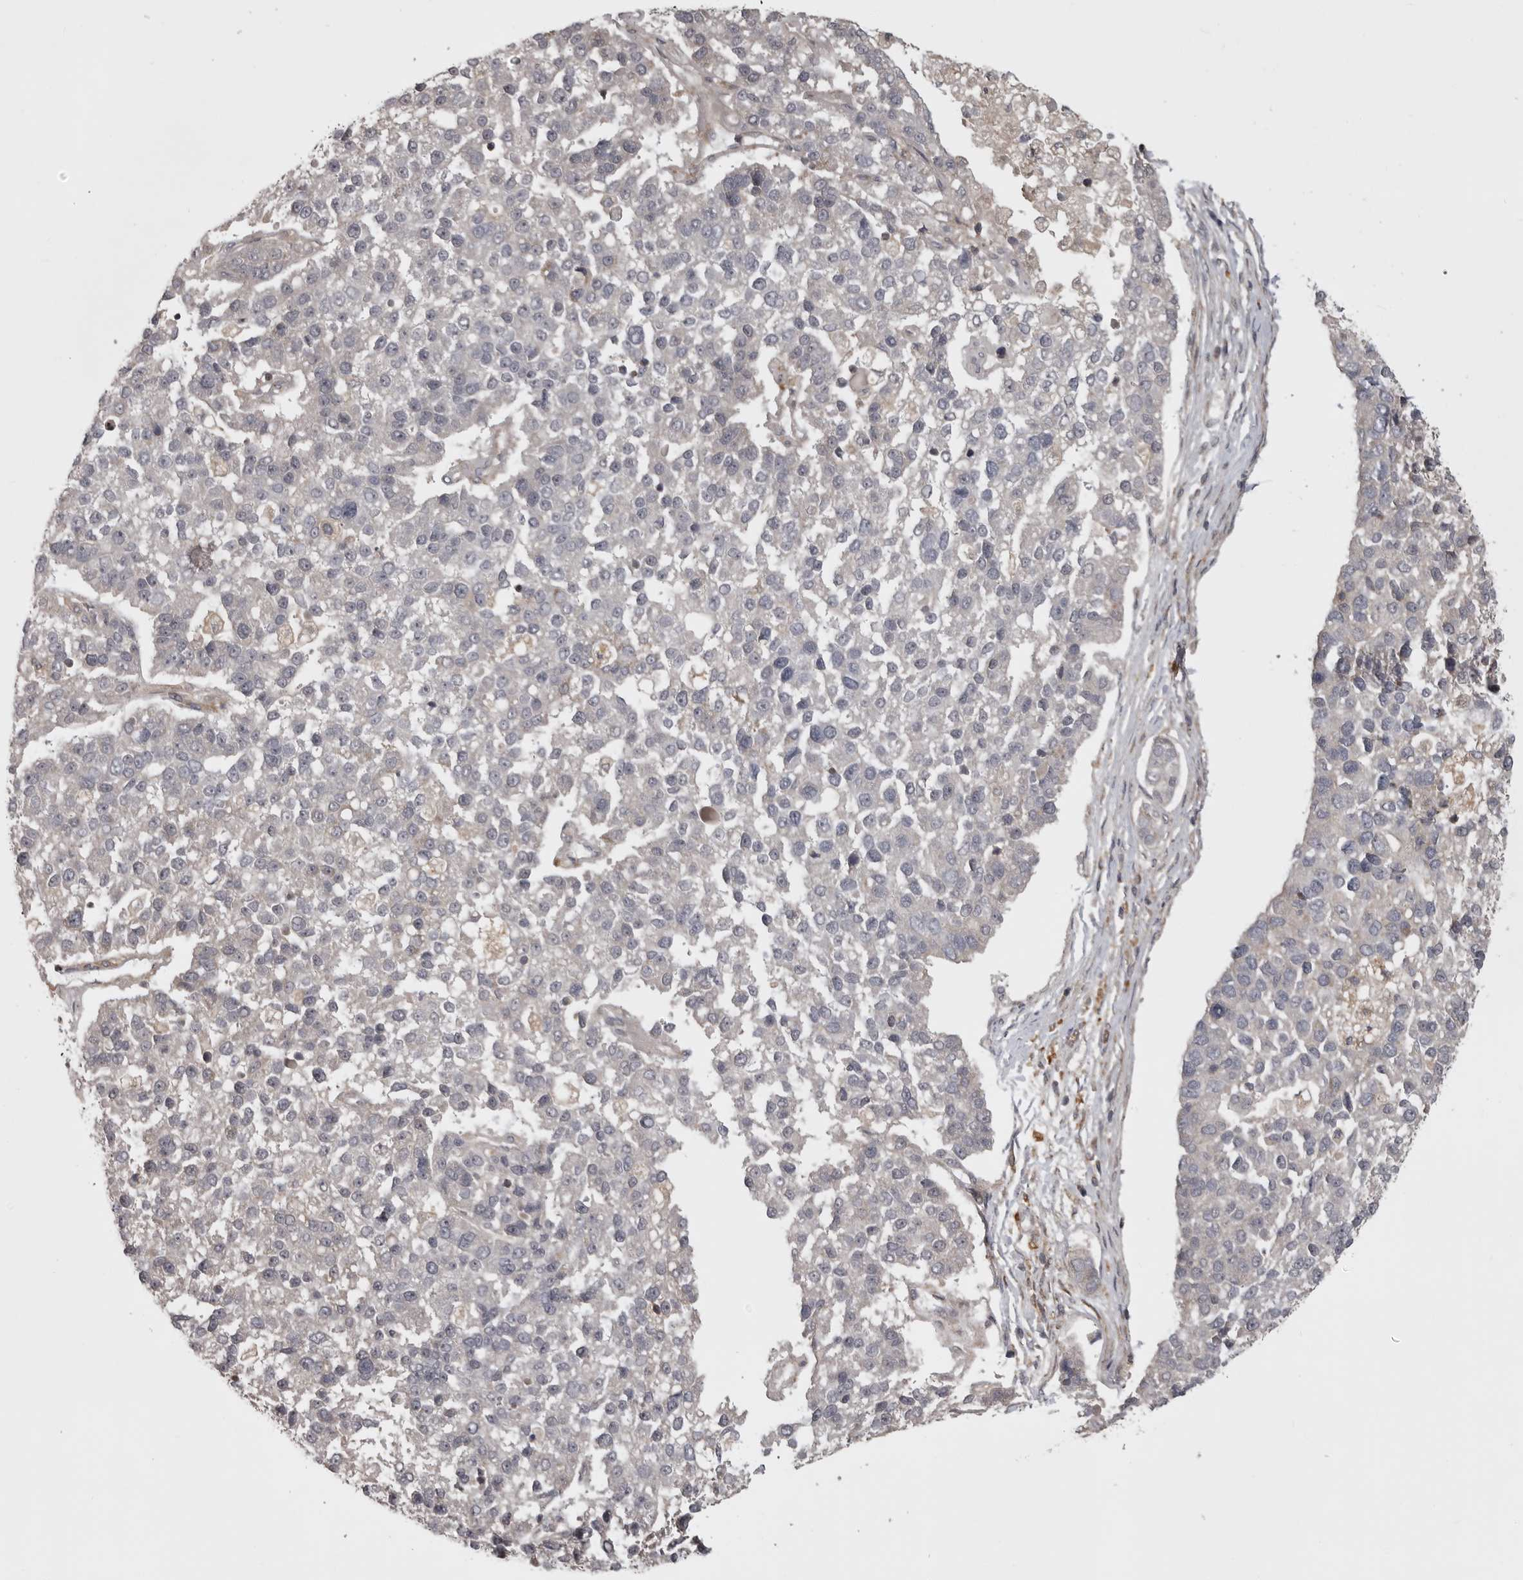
{"staining": {"intensity": "negative", "quantity": "none", "location": "none"}, "tissue": "pancreatic cancer", "cell_type": "Tumor cells", "image_type": "cancer", "snomed": [{"axis": "morphology", "description": "Adenocarcinoma, NOS"}, {"axis": "topography", "description": "Pancreas"}], "caption": "Tumor cells show no significant protein staining in adenocarcinoma (pancreatic). (IHC, brightfield microscopy, high magnification).", "gene": "ZNRF1", "patient": {"sex": "female", "age": 61}}